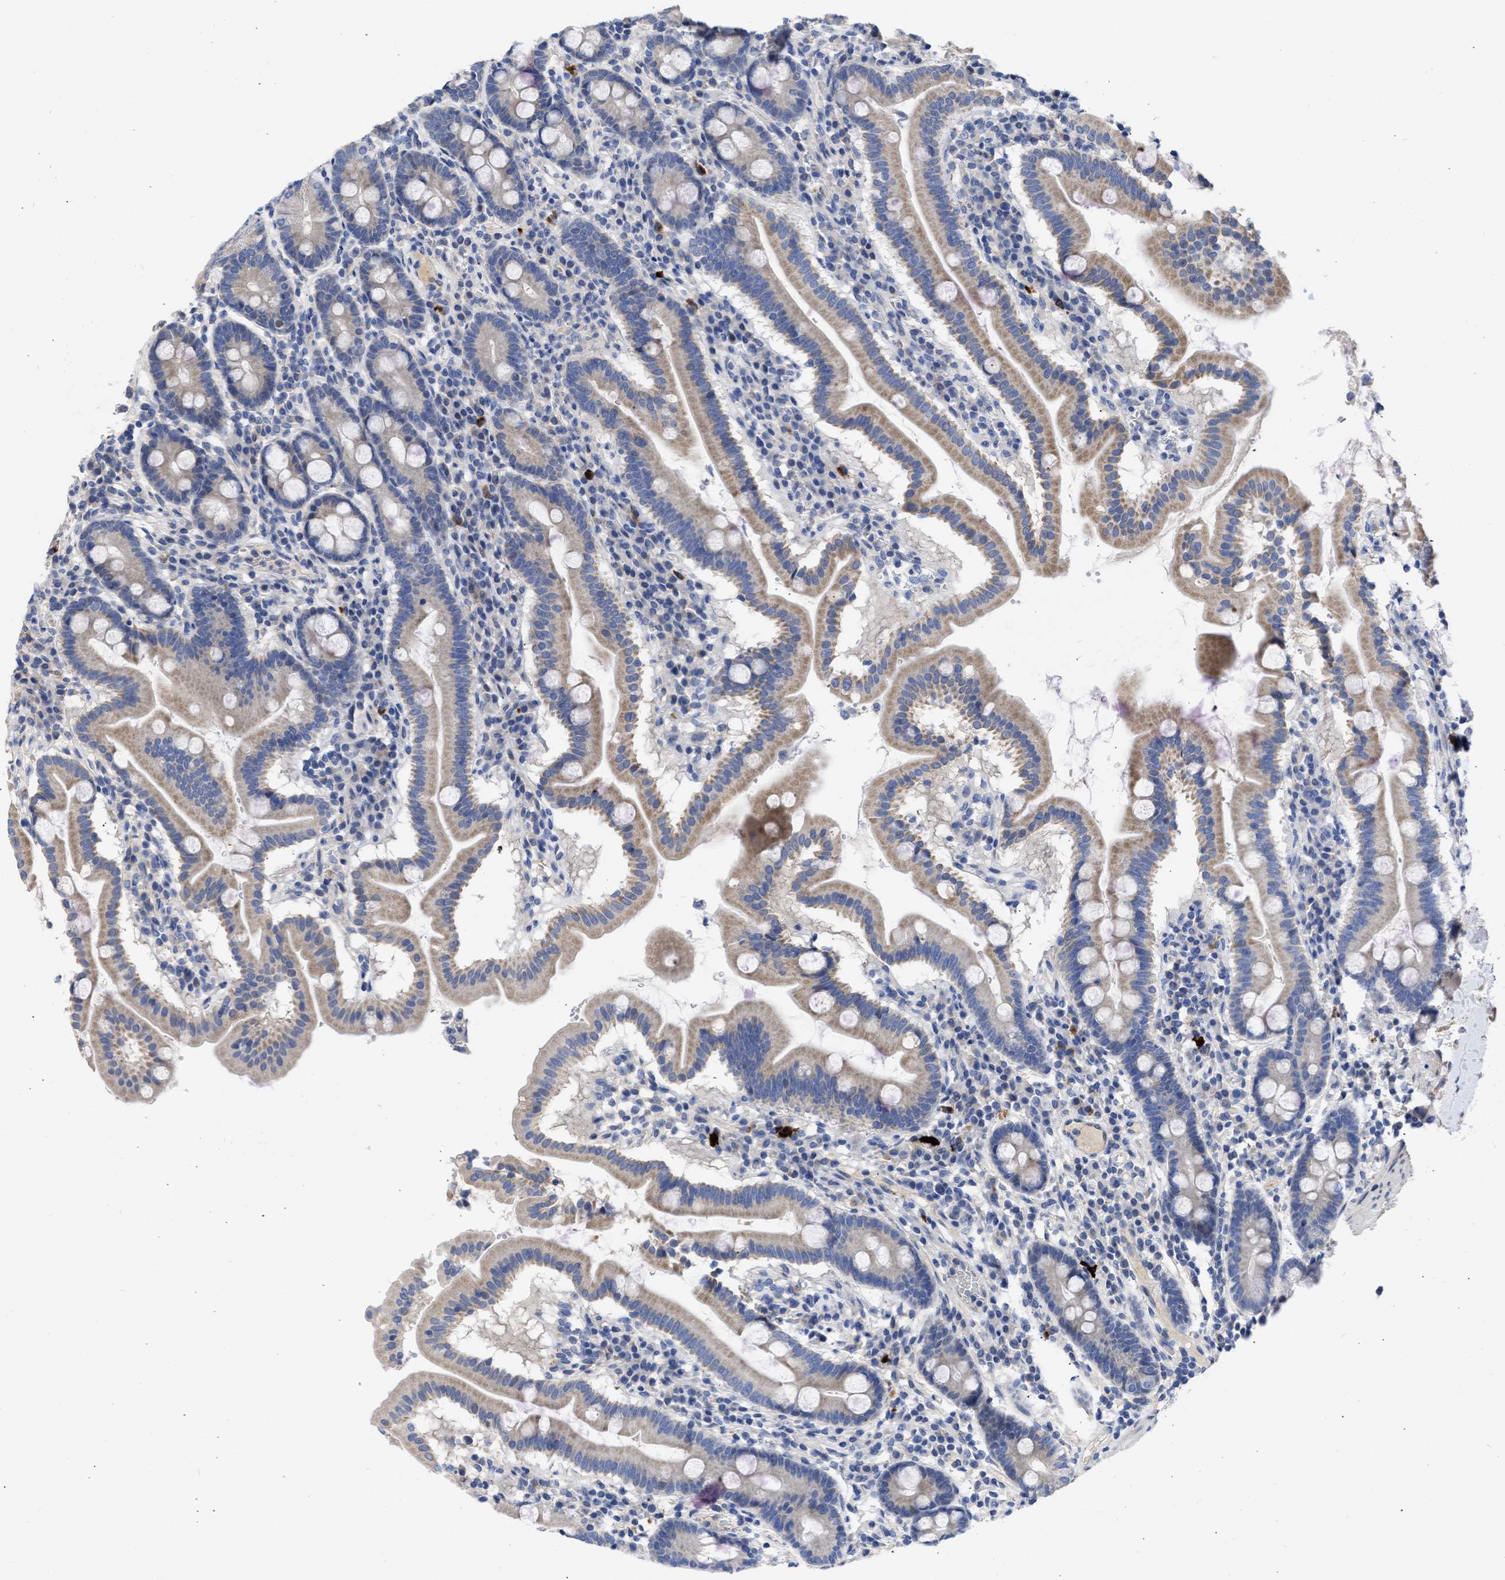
{"staining": {"intensity": "weak", "quantity": "<25%", "location": "cytoplasmic/membranous"}, "tissue": "duodenum", "cell_type": "Glandular cells", "image_type": "normal", "snomed": [{"axis": "morphology", "description": "Normal tissue, NOS"}, {"axis": "topography", "description": "Duodenum"}], "caption": "IHC histopathology image of normal human duodenum stained for a protein (brown), which displays no positivity in glandular cells.", "gene": "ARHGEF4", "patient": {"sex": "male", "age": 50}}